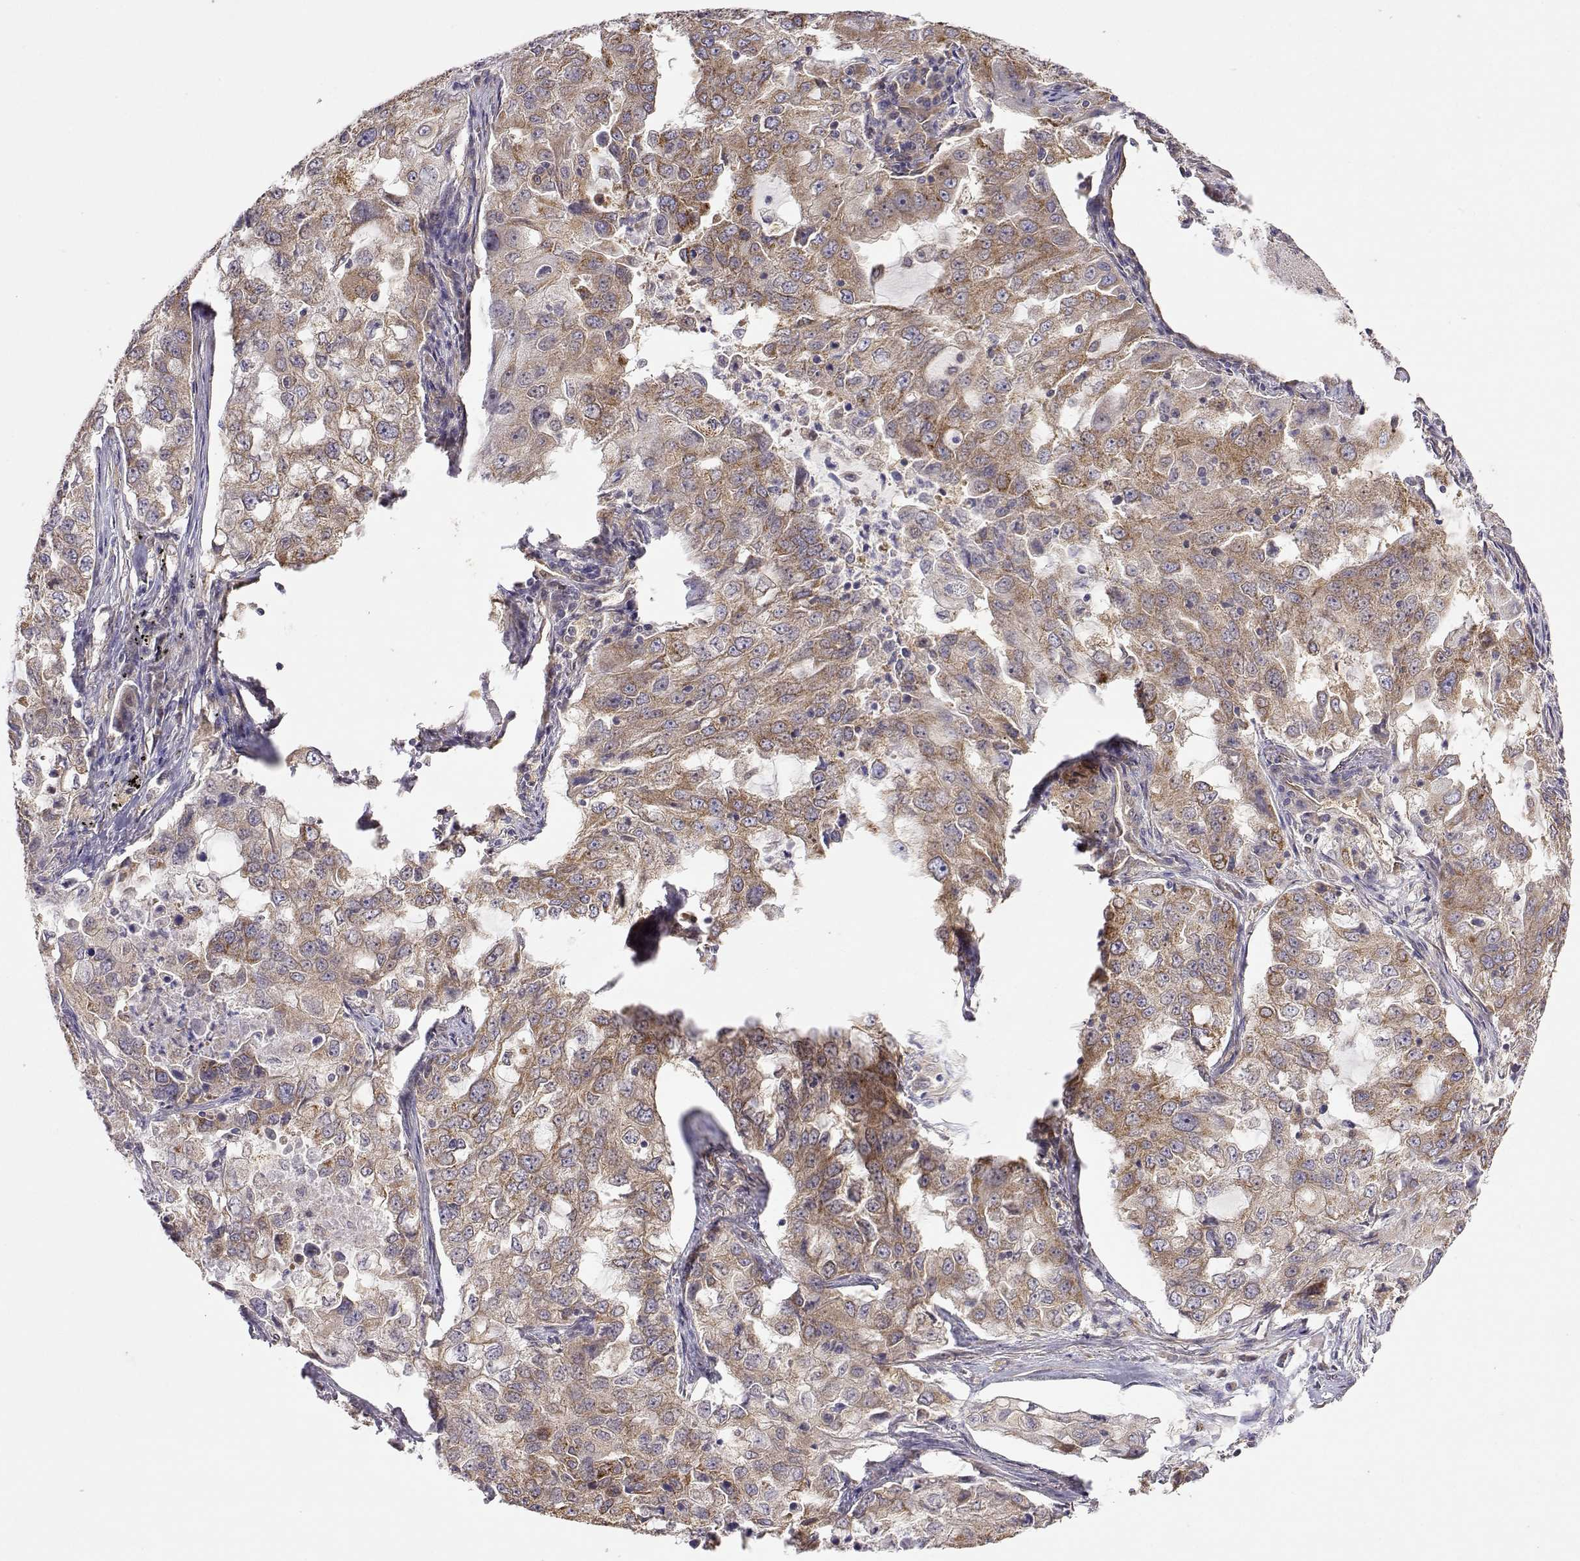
{"staining": {"intensity": "moderate", "quantity": ">75%", "location": "cytoplasmic/membranous"}, "tissue": "lung cancer", "cell_type": "Tumor cells", "image_type": "cancer", "snomed": [{"axis": "morphology", "description": "Adenocarcinoma, NOS"}, {"axis": "topography", "description": "Lung"}], "caption": "Immunohistochemistry staining of adenocarcinoma (lung), which reveals medium levels of moderate cytoplasmic/membranous expression in approximately >75% of tumor cells indicating moderate cytoplasmic/membranous protein positivity. The staining was performed using DAB (brown) for protein detection and nuclei were counterstained in hematoxylin (blue).", "gene": "PAIP1", "patient": {"sex": "female", "age": 61}}